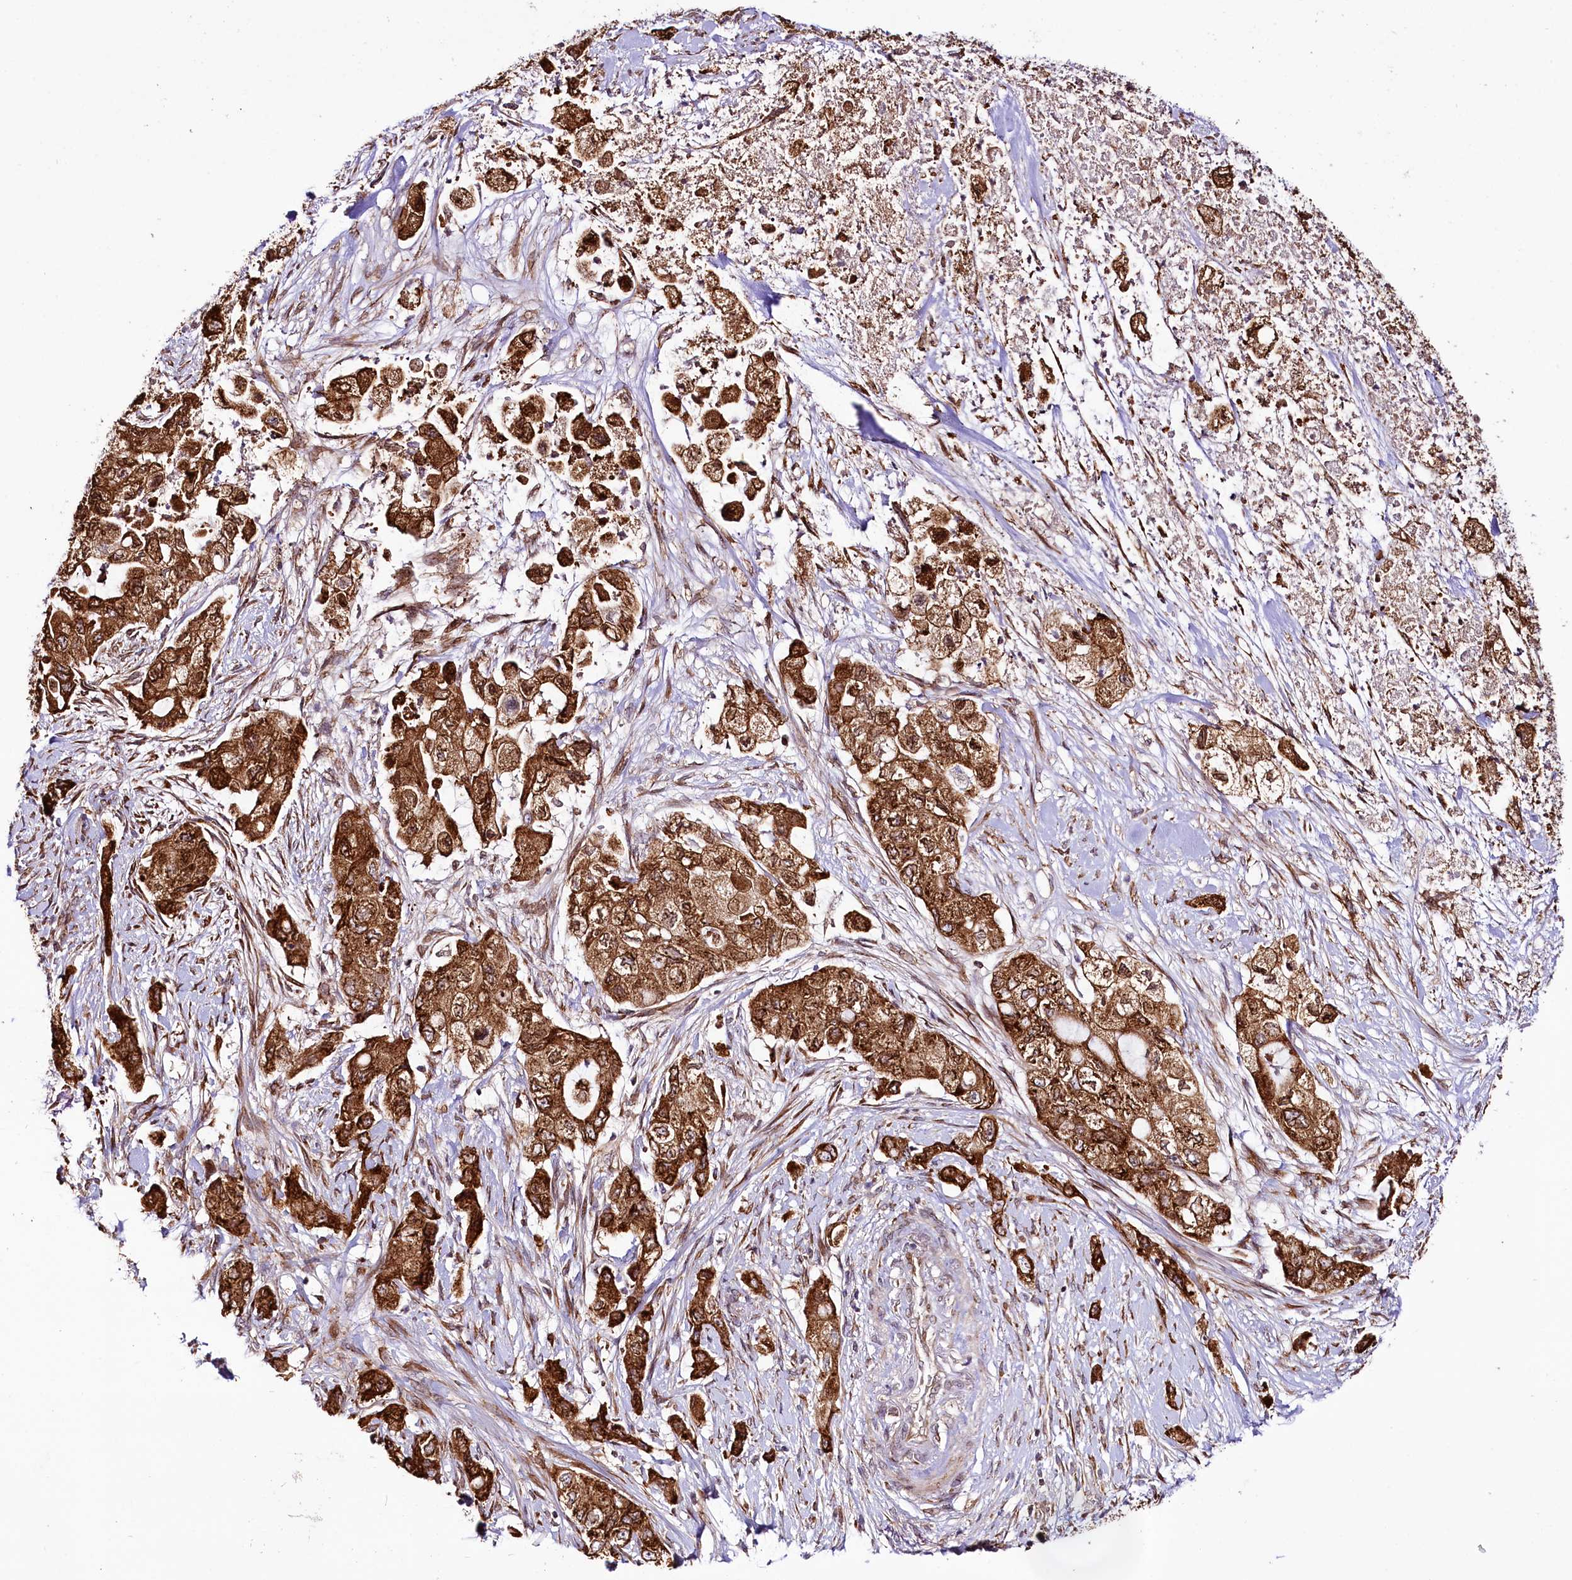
{"staining": {"intensity": "strong", "quantity": "25%-75%", "location": "cytoplasmic/membranous,nuclear"}, "tissue": "pancreatic cancer", "cell_type": "Tumor cells", "image_type": "cancer", "snomed": [{"axis": "morphology", "description": "Adenocarcinoma, NOS"}, {"axis": "topography", "description": "Pancreas"}], "caption": "Immunohistochemistry (IHC) of adenocarcinoma (pancreatic) demonstrates high levels of strong cytoplasmic/membranous and nuclear staining in about 25%-75% of tumor cells. The protein is shown in brown color, while the nuclei are stained blue.", "gene": "CUTC", "patient": {"sex": "female", "age": 73}}